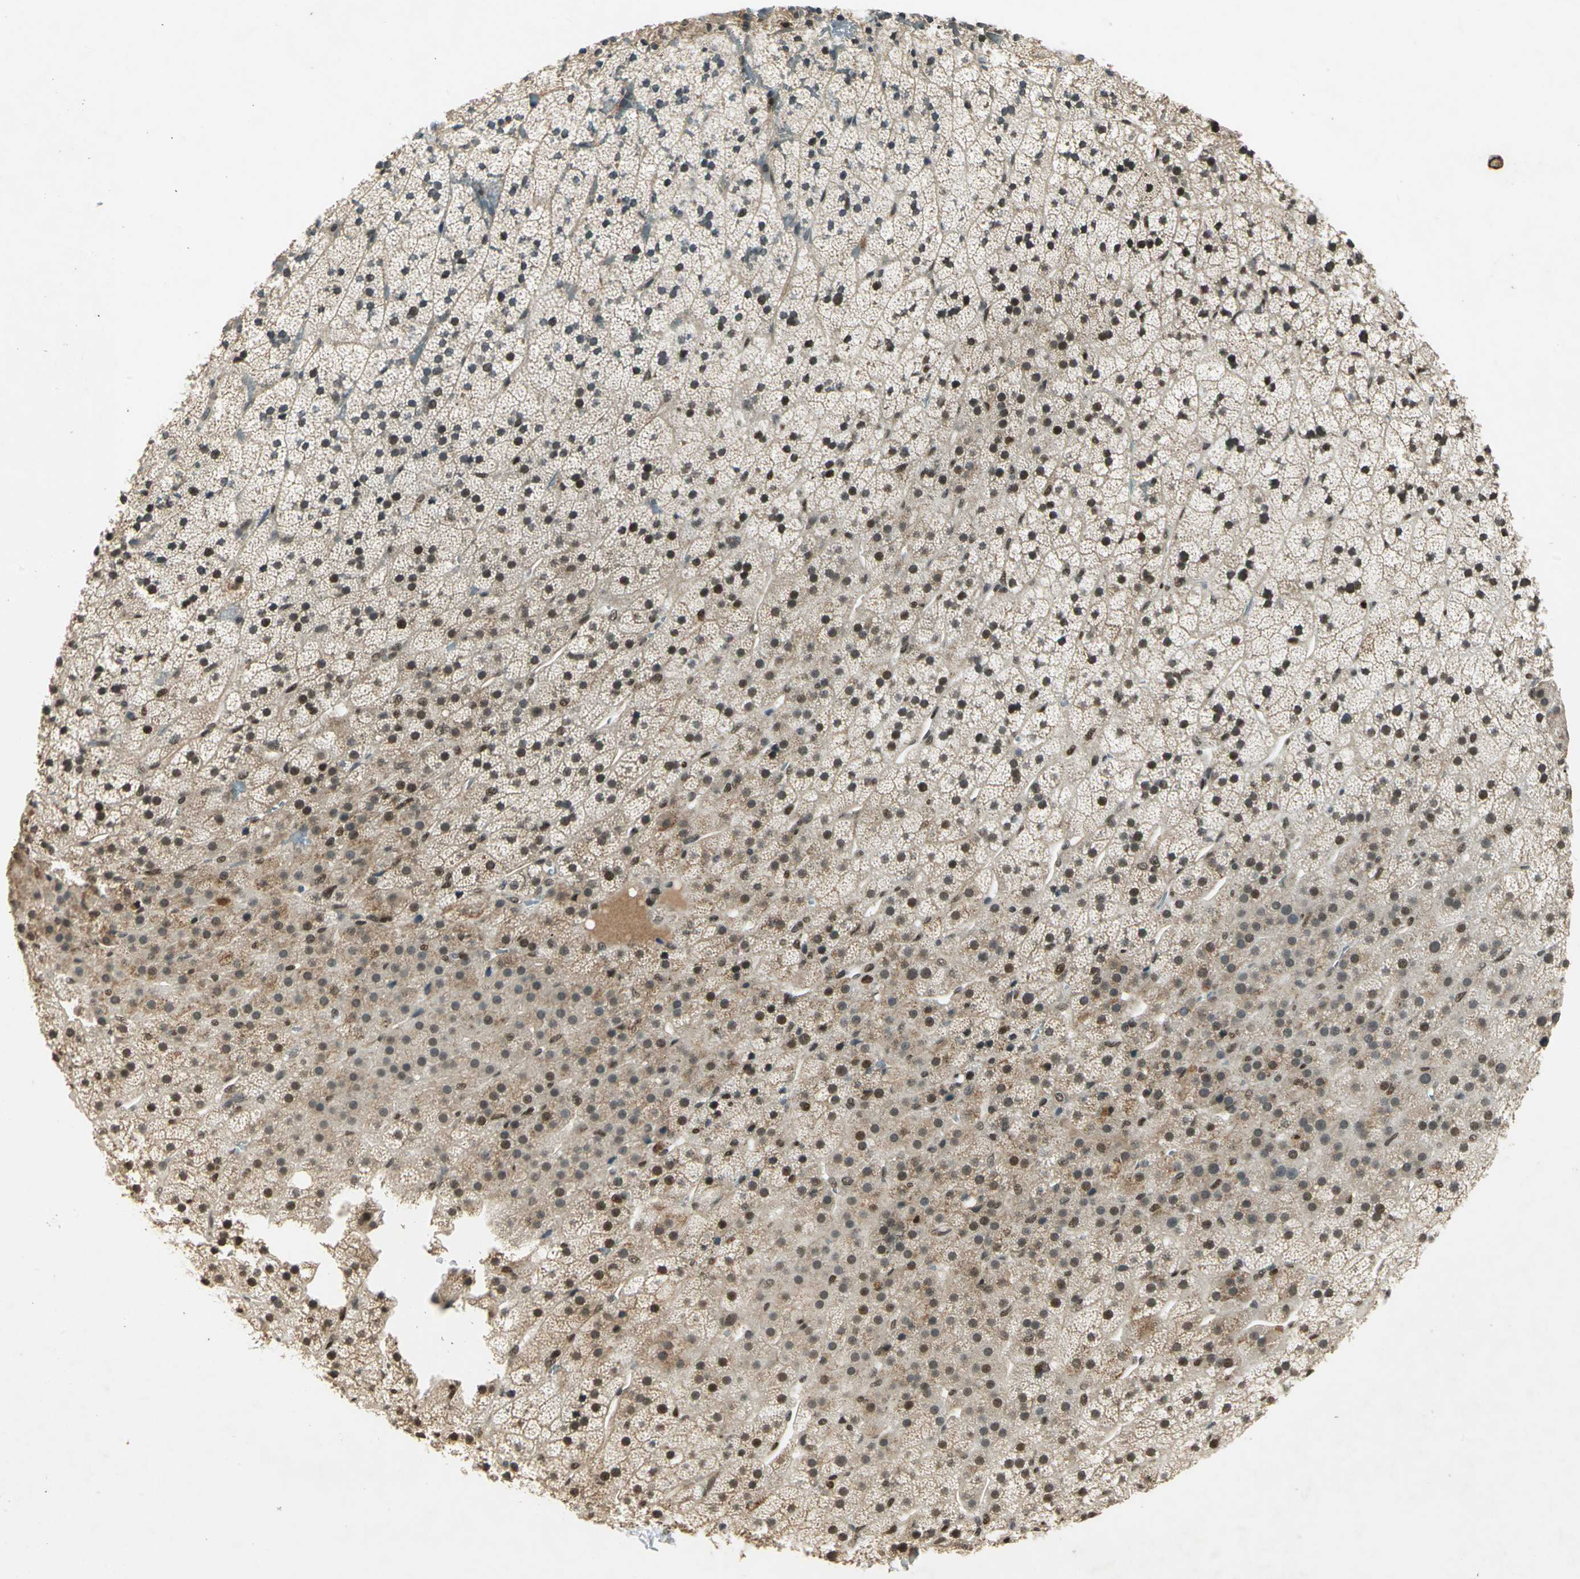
{"staining": {"intensity": "strong", "quantity": ">75%", "location": "nuclear"}, "tissue": "adrenal gland", "cell_type": "Glandular cells", "image_type": "normal", "snomed": [{"axis": "morphology", "description": "Normal tissue, NOS"}, {"axis": "topography", "description": "Adrenal gland"}], "caption": "Immunohistochemistry photomicrograph of normal adrenal gland: adrenal gland stained using immunohistochemistry displays high levels of strong protein expression localized specifically in the nuclear of glandular cells, appearing as a nuclear brown color.", "gene": "RAD17", "patient": {"sex": "male", "age": 35}}